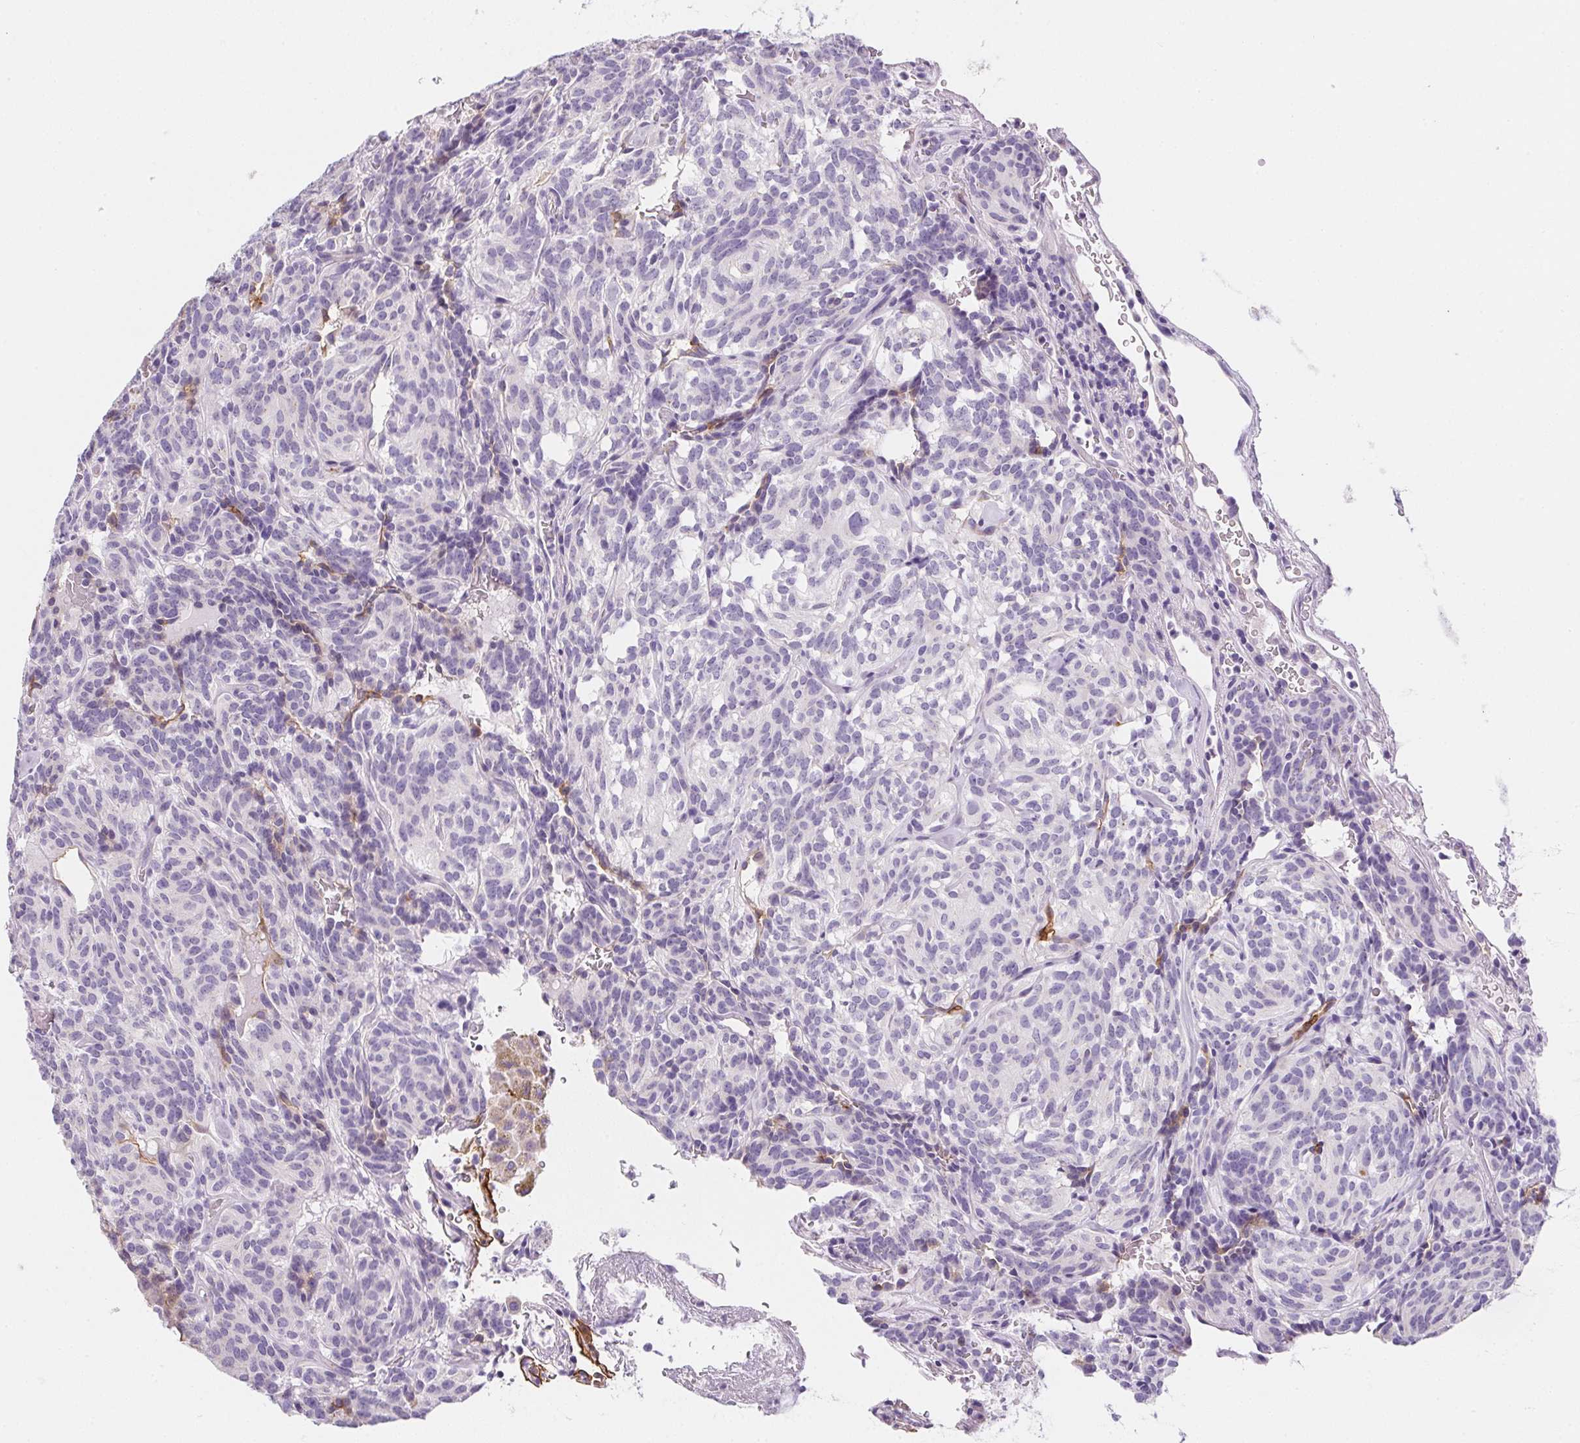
{"staining": {"intensity": "negative", "quantity": "none", "location": "none"}, "tissue": "carcinoid", "cell_type": "Tumor cells", "image_type": "cancer", "snomed": [{"axis": "morphology", "description": "Carcinoid, malignant, NOS"}, {"axis": "topography", "description": "Lung"}], "caption": "Immunohistochemistry of carcinoid (malignant) reveals no positivity in tumor cells.", "gene": "AQP5", "patient": {"sex": "female", "age": 61}}